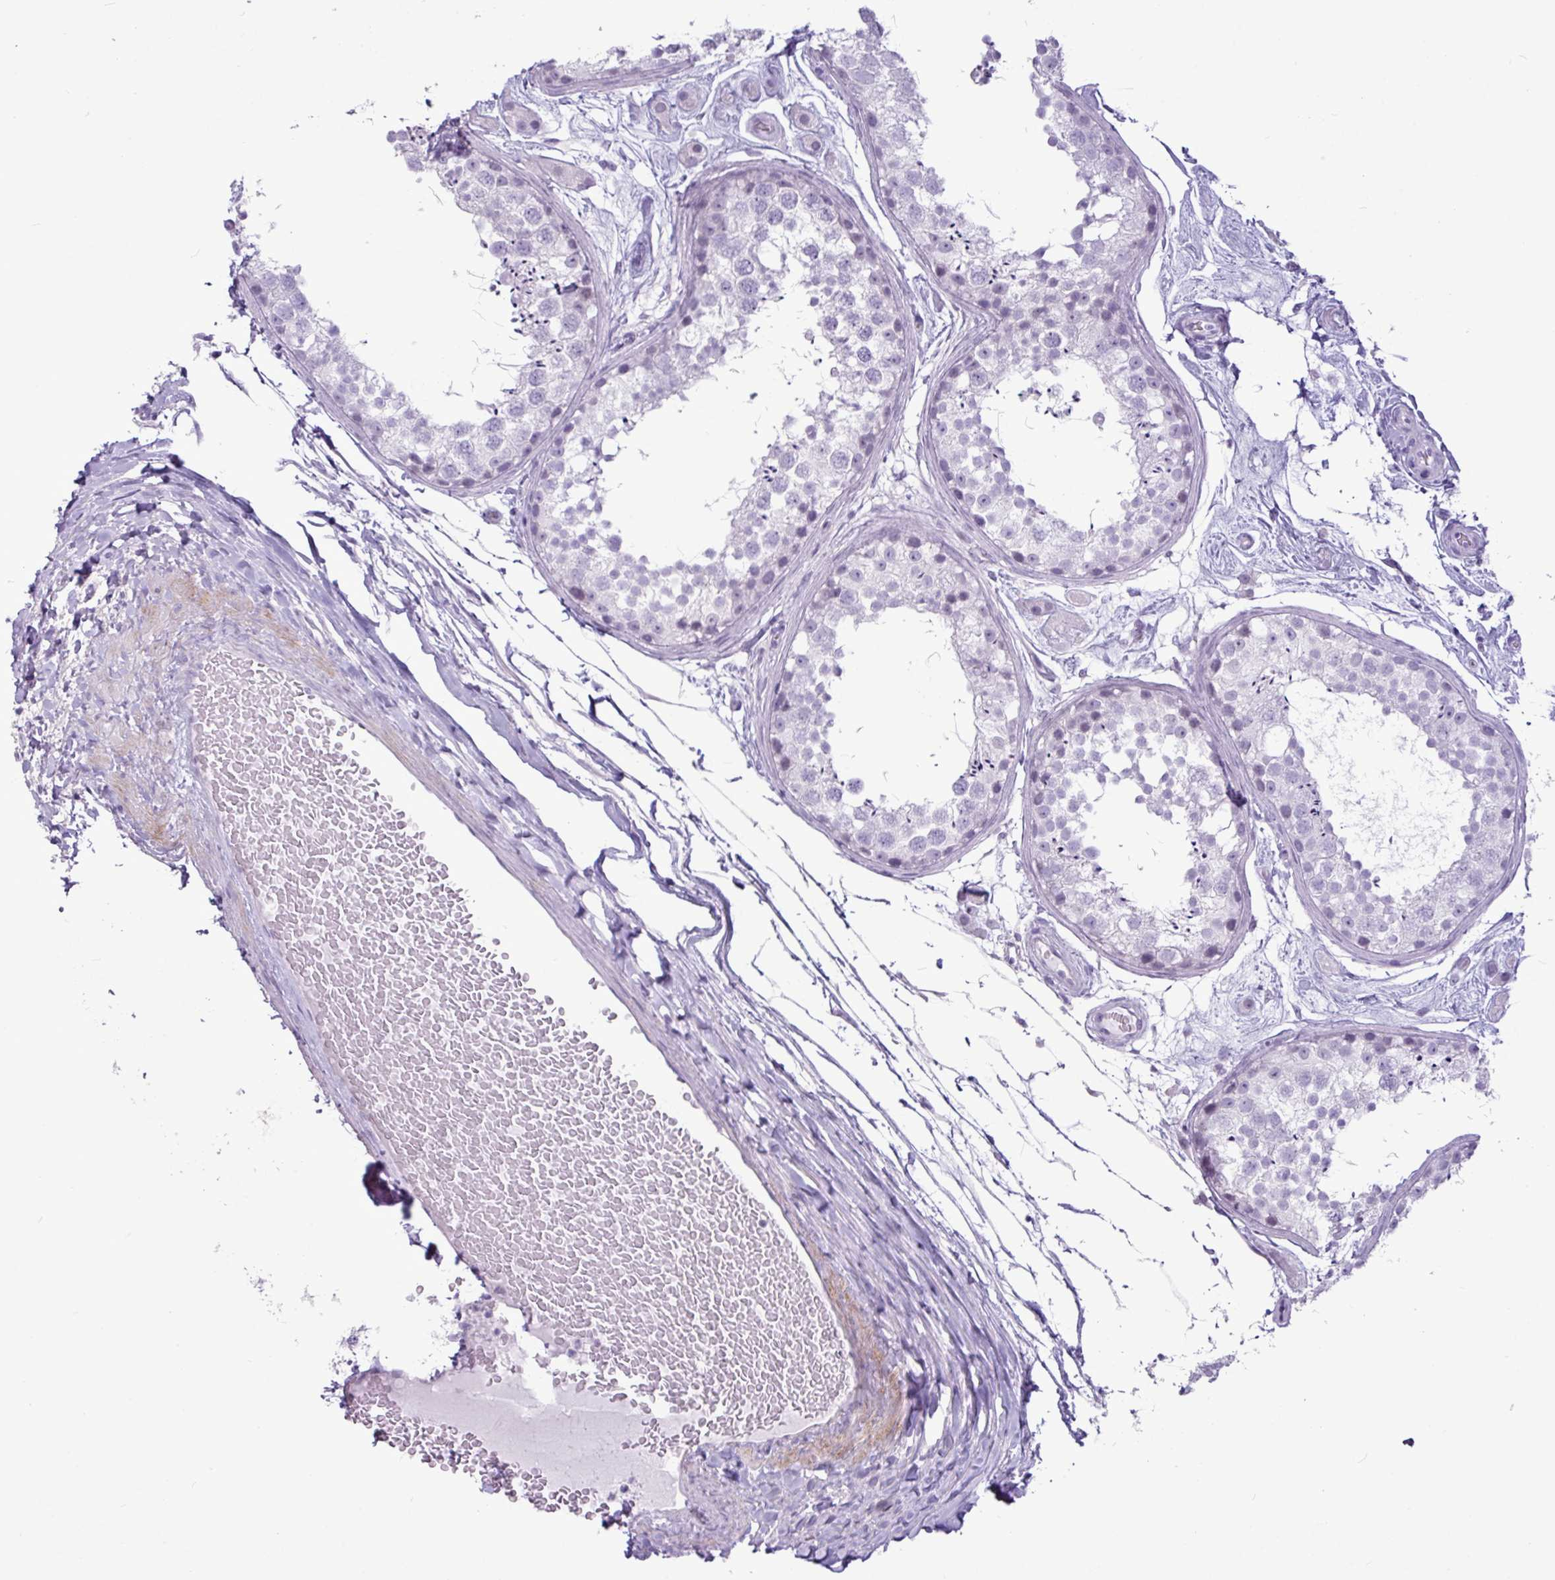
{"staining": {"intensity": "negative", "quantity": "none", "location": "none"}, "tissue": "testis", "cell_type": "Cells in seminiferous ducts", "image_type": "normal", "snomed": [{"axis": "morphology", "description": "Normal tissue, NOS"}, {"axis": "topography", "description": "Testis"}], "caption": "Testis stained for a protein using IHC demonstrates no positivity cells in seminiferous ducts.", "gene": "AMY2A", "patient": {"sex": "male", "age": 25}}